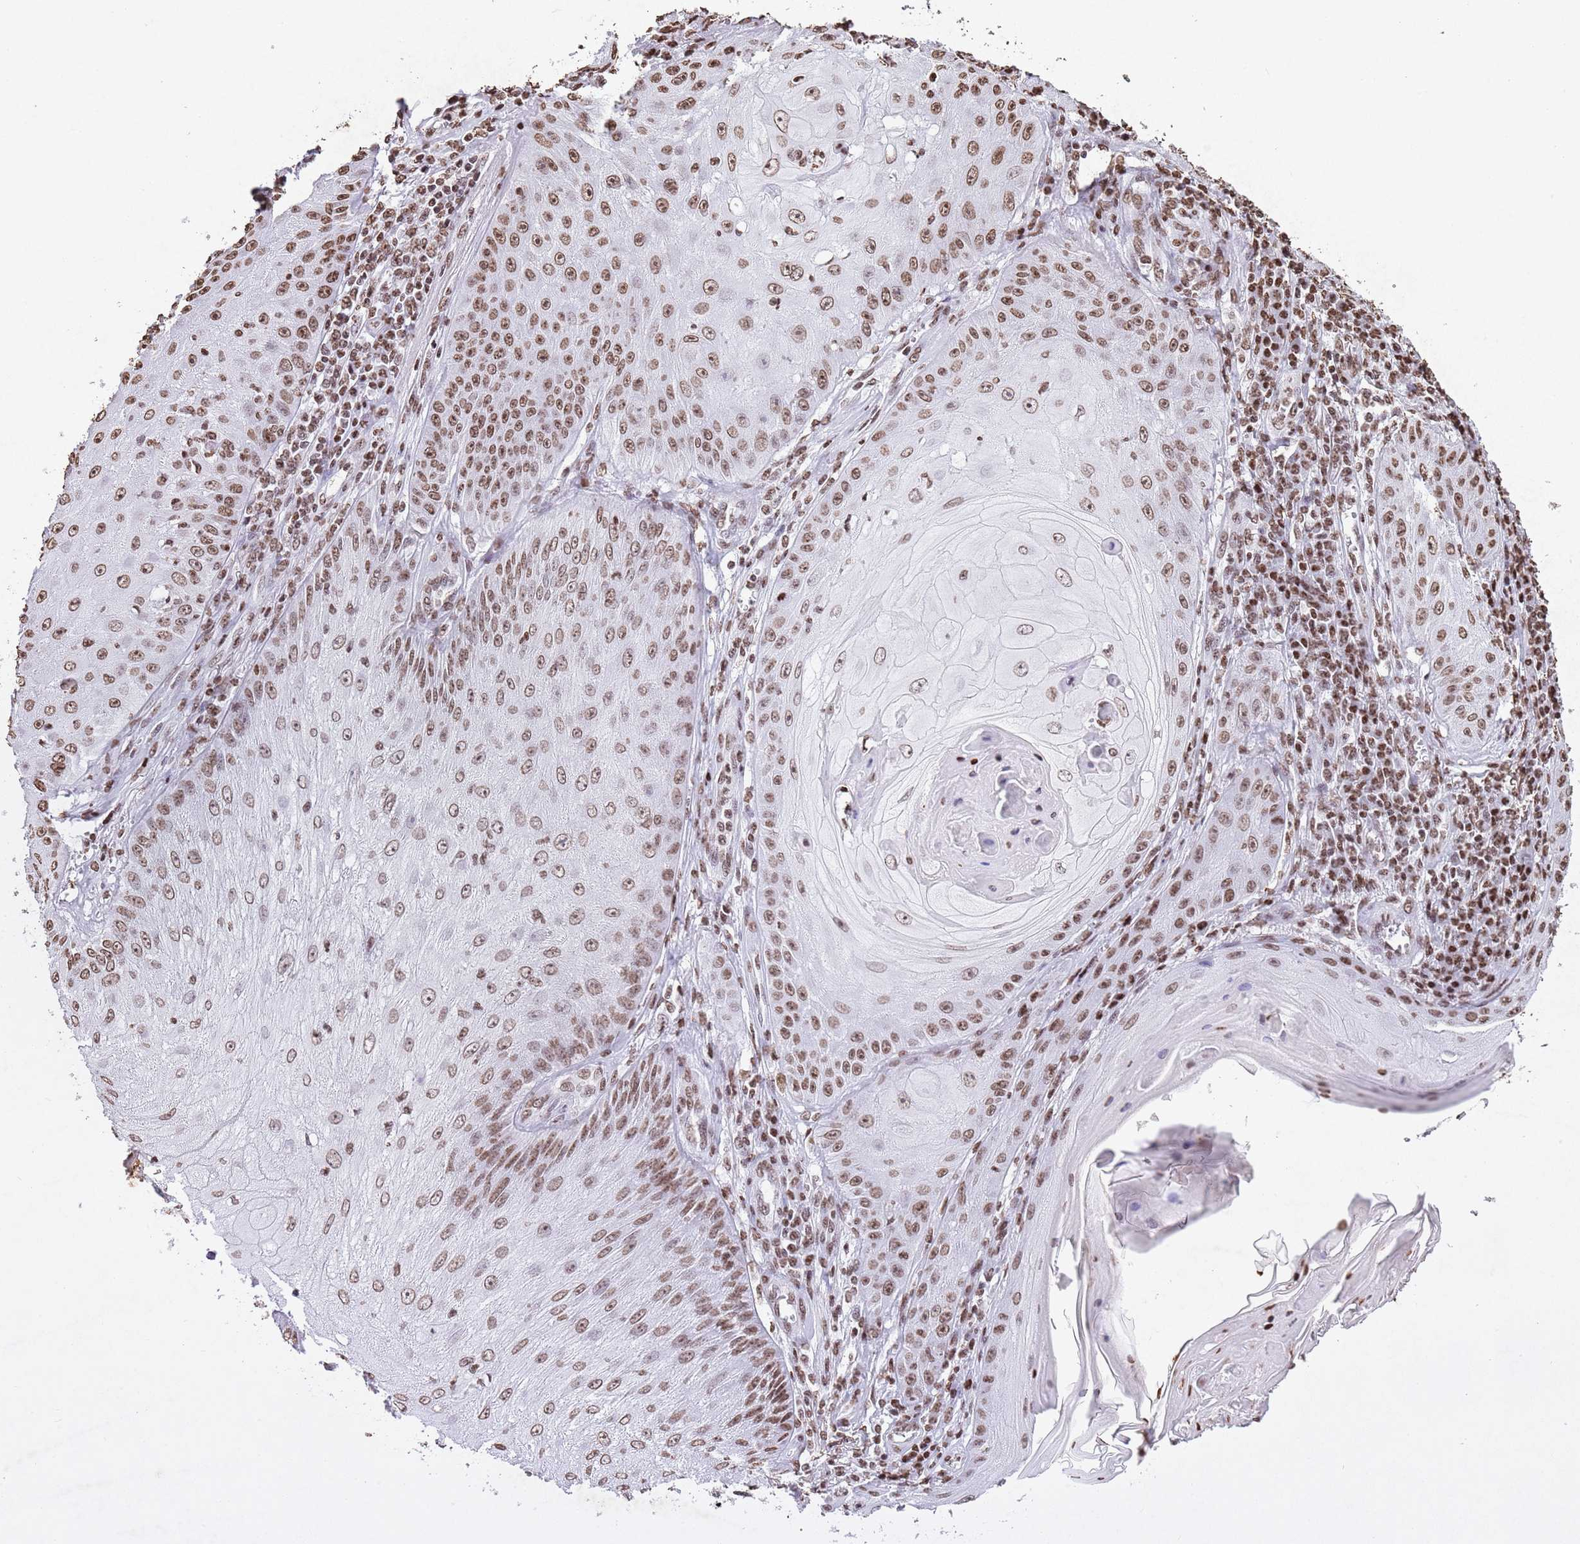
{"staining": {"intensity": "moderate", "quantity": ">75%", "location": "nuclear"}, "tissue": "skin cancer", "cell_type": "Tumor cells", "image_type": "cancer", "snomed": [{"axis": "morphology", "description": "Squamous cell carcinoma, NOS"}, {"axis": "topography", "description": "Skin"}], "caption": "Skin cancer (squamous cell carcinoma) tissue shows moderate nuclear expression in about >75% of tumor cells", "gene": "BMAL1", "patient": {"sex": "male", "age": 70}}